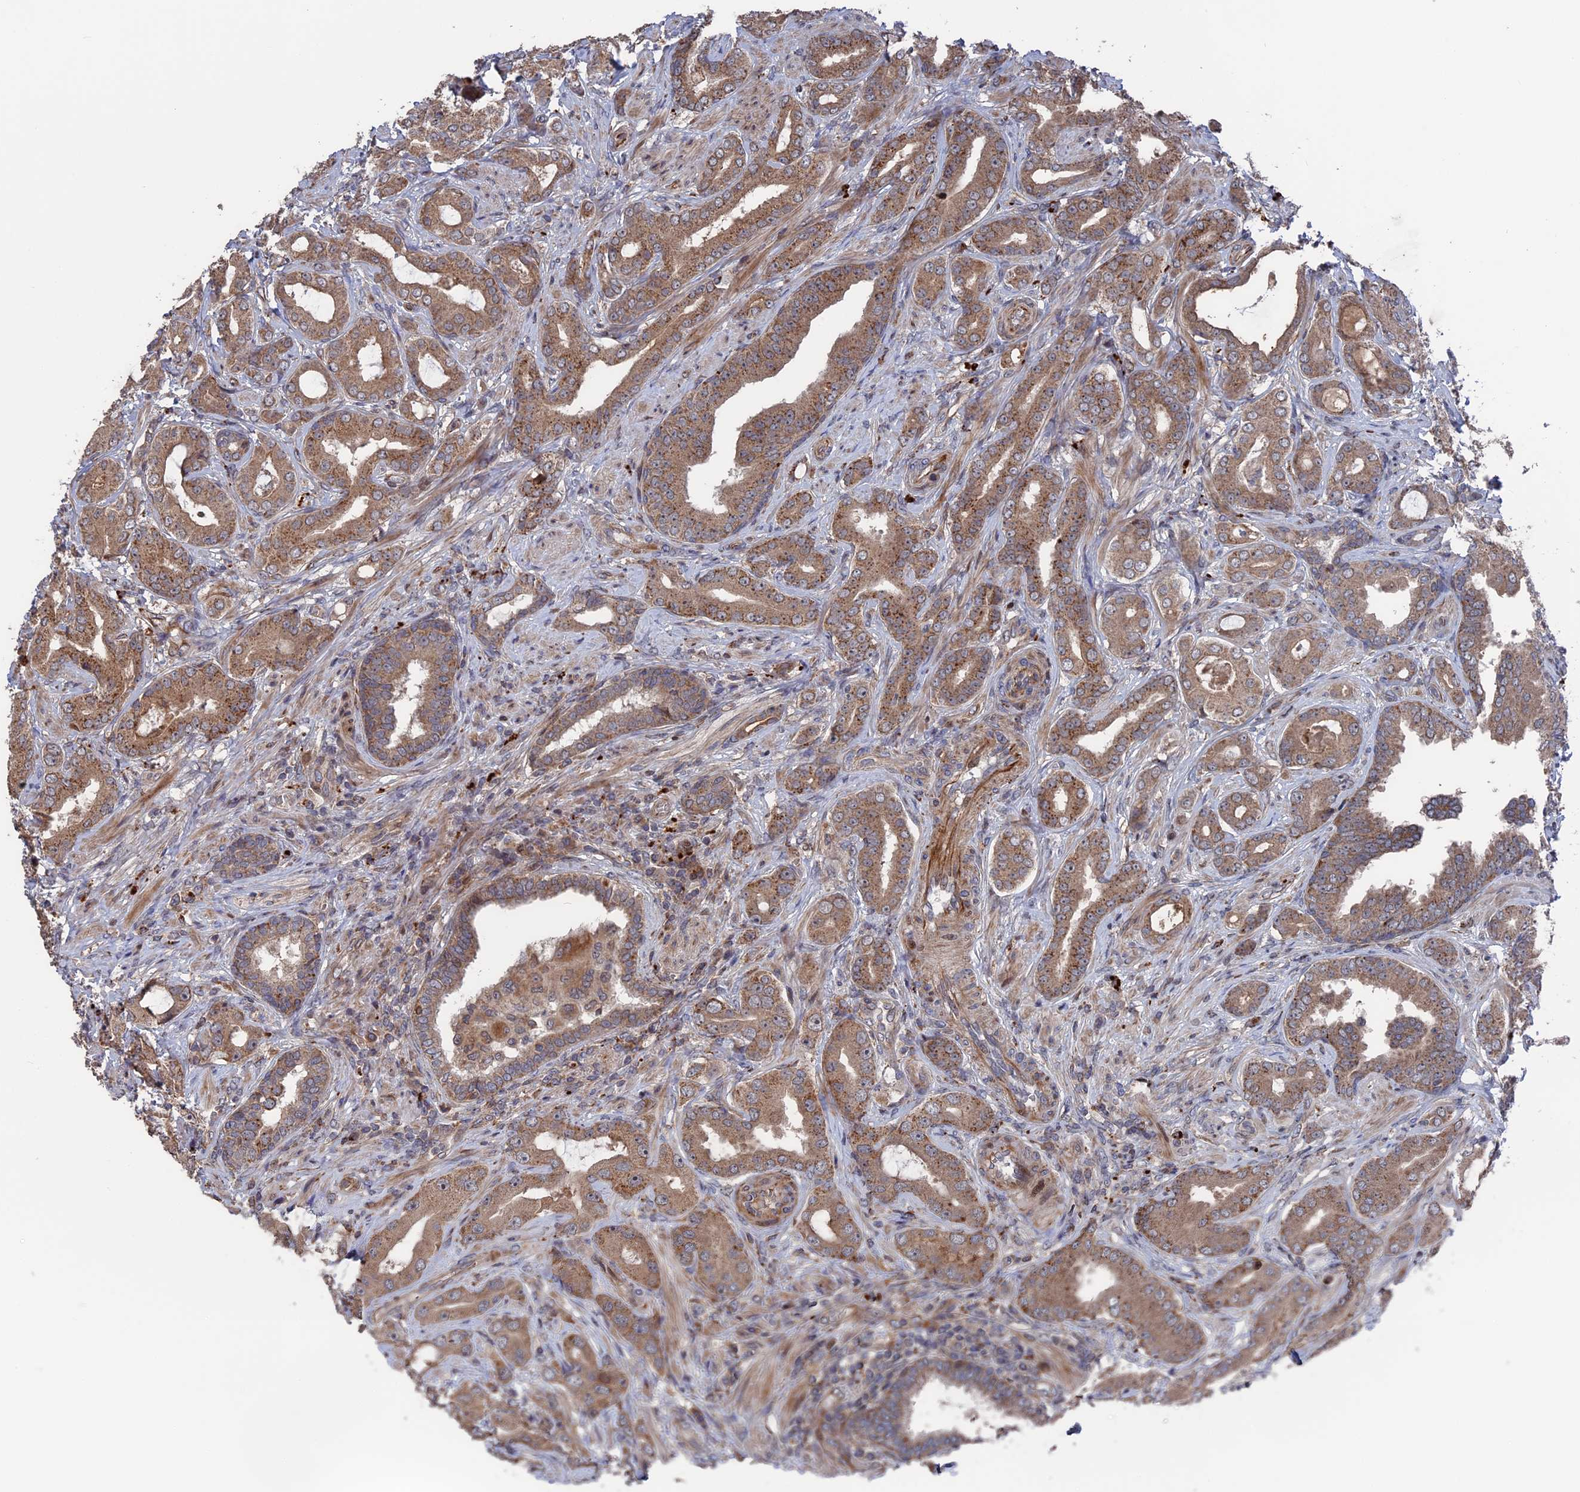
{"staining": {"intensity": "moderate", "quantity": ">75%", "location": "cytoplasmic/membranous"}, "tissue": "prostate cancer", "cell_type": "Tumor cells", "image_type": "cancer", "snomed": [{"axis": "morphology", "description": "Adenocarcinoma, Low grade"}, {"axis": "topography", "description": "Prostate"}], "caption": "Immunohistochemical staining of prostate cancer (low-grade adenocarcinoma) shows moderate cytoplasmic/membranous protein positivity in approximately >75% of tumor cells.", "gene": "PLA2G15", "patient": {"sex": "male", "age": 57}}